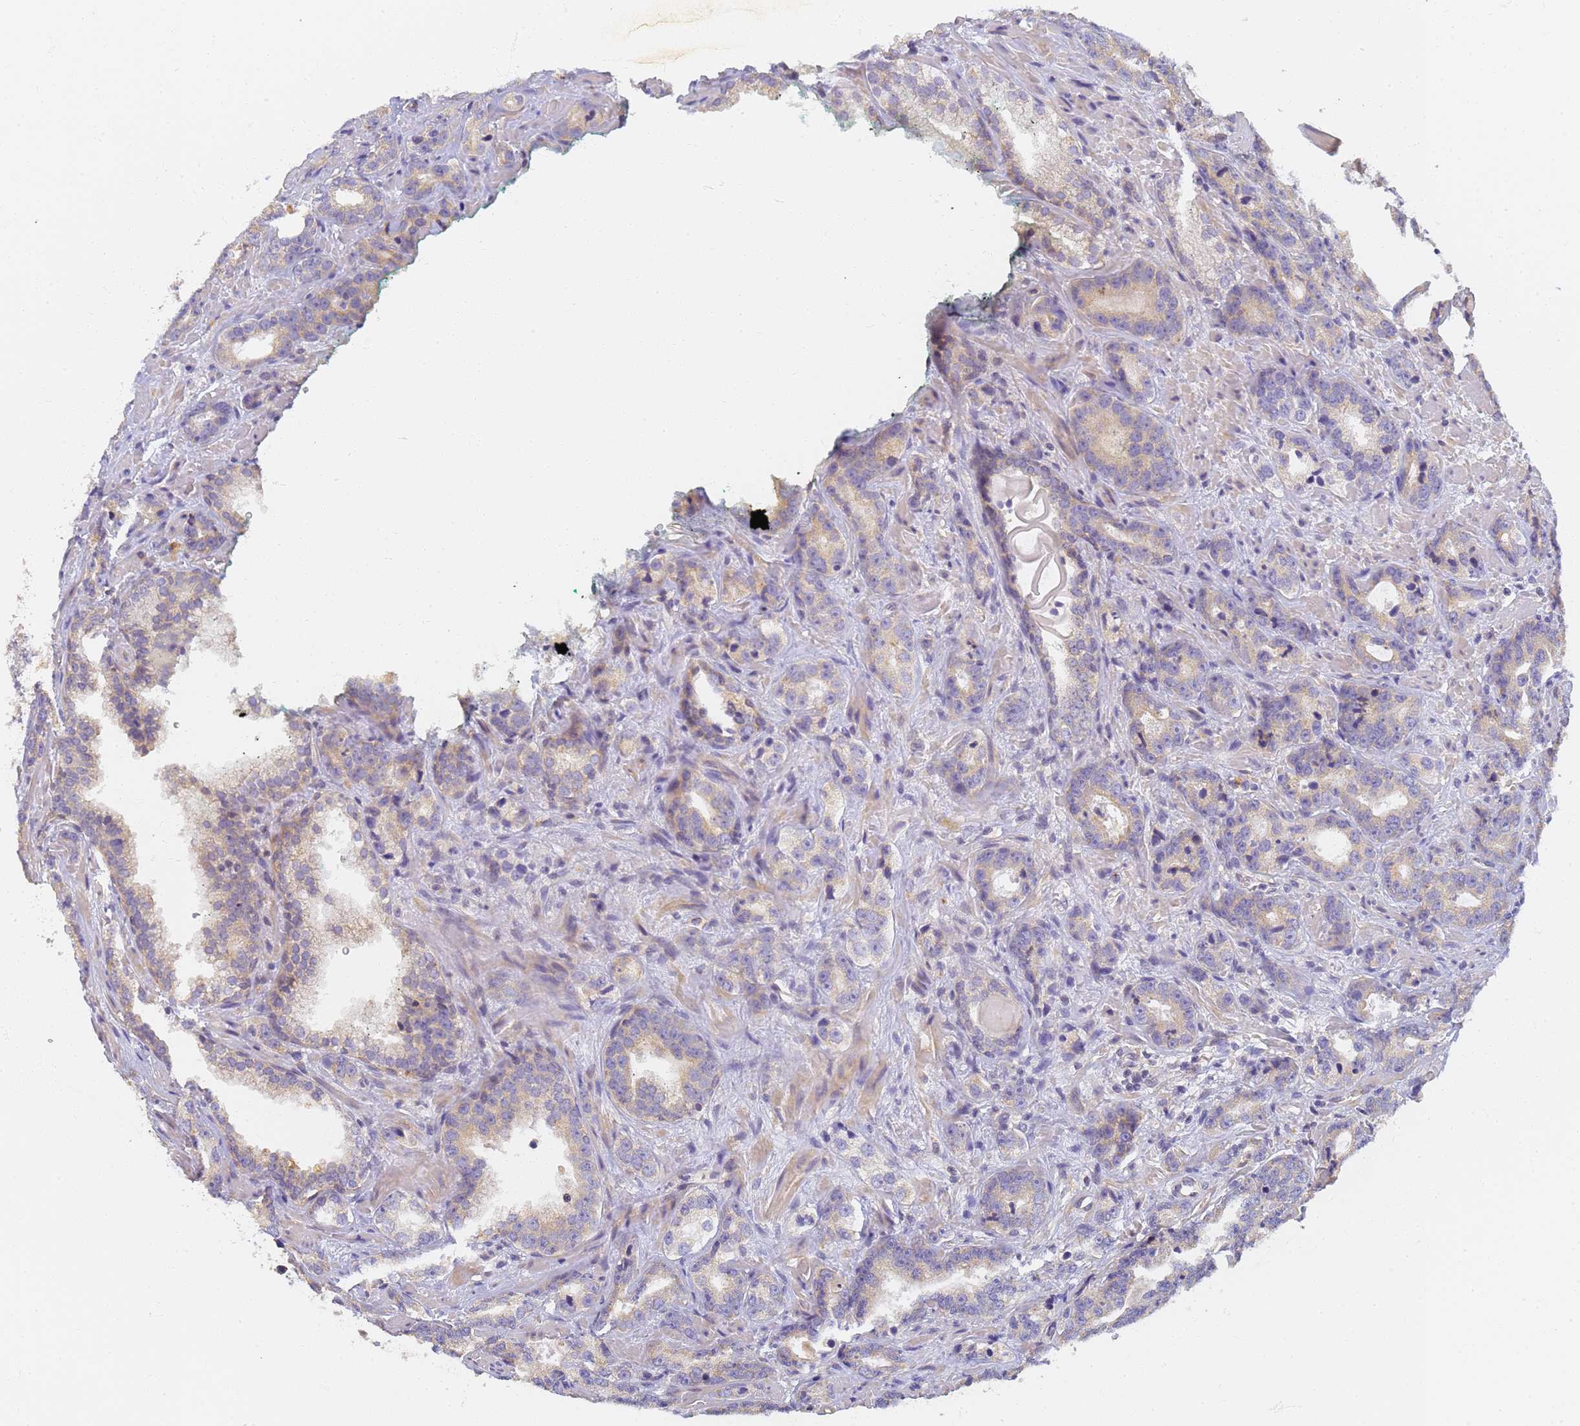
{"staining": {"intensity": "moderate", "quantity": "25%-75%", "location": "cytoplasmic/membranous"}, "tissue": "prostate cancer", "cell_type": "Tumor cells", "image_type": "cancer", "snomed": [{"axis": "morphology", "description": "Adenocarcinoma, High grade"}, {"axis": "topography", "description": "Prostate"}], "caption": "The immunohistochemical stain labels moderate cytoplasmic/membranous staining in tumor cells of high-grade adenocarcinoma (prostate) tissue.", "gene": "UTP23", "patient": {"sex": "male", "age": 62}}